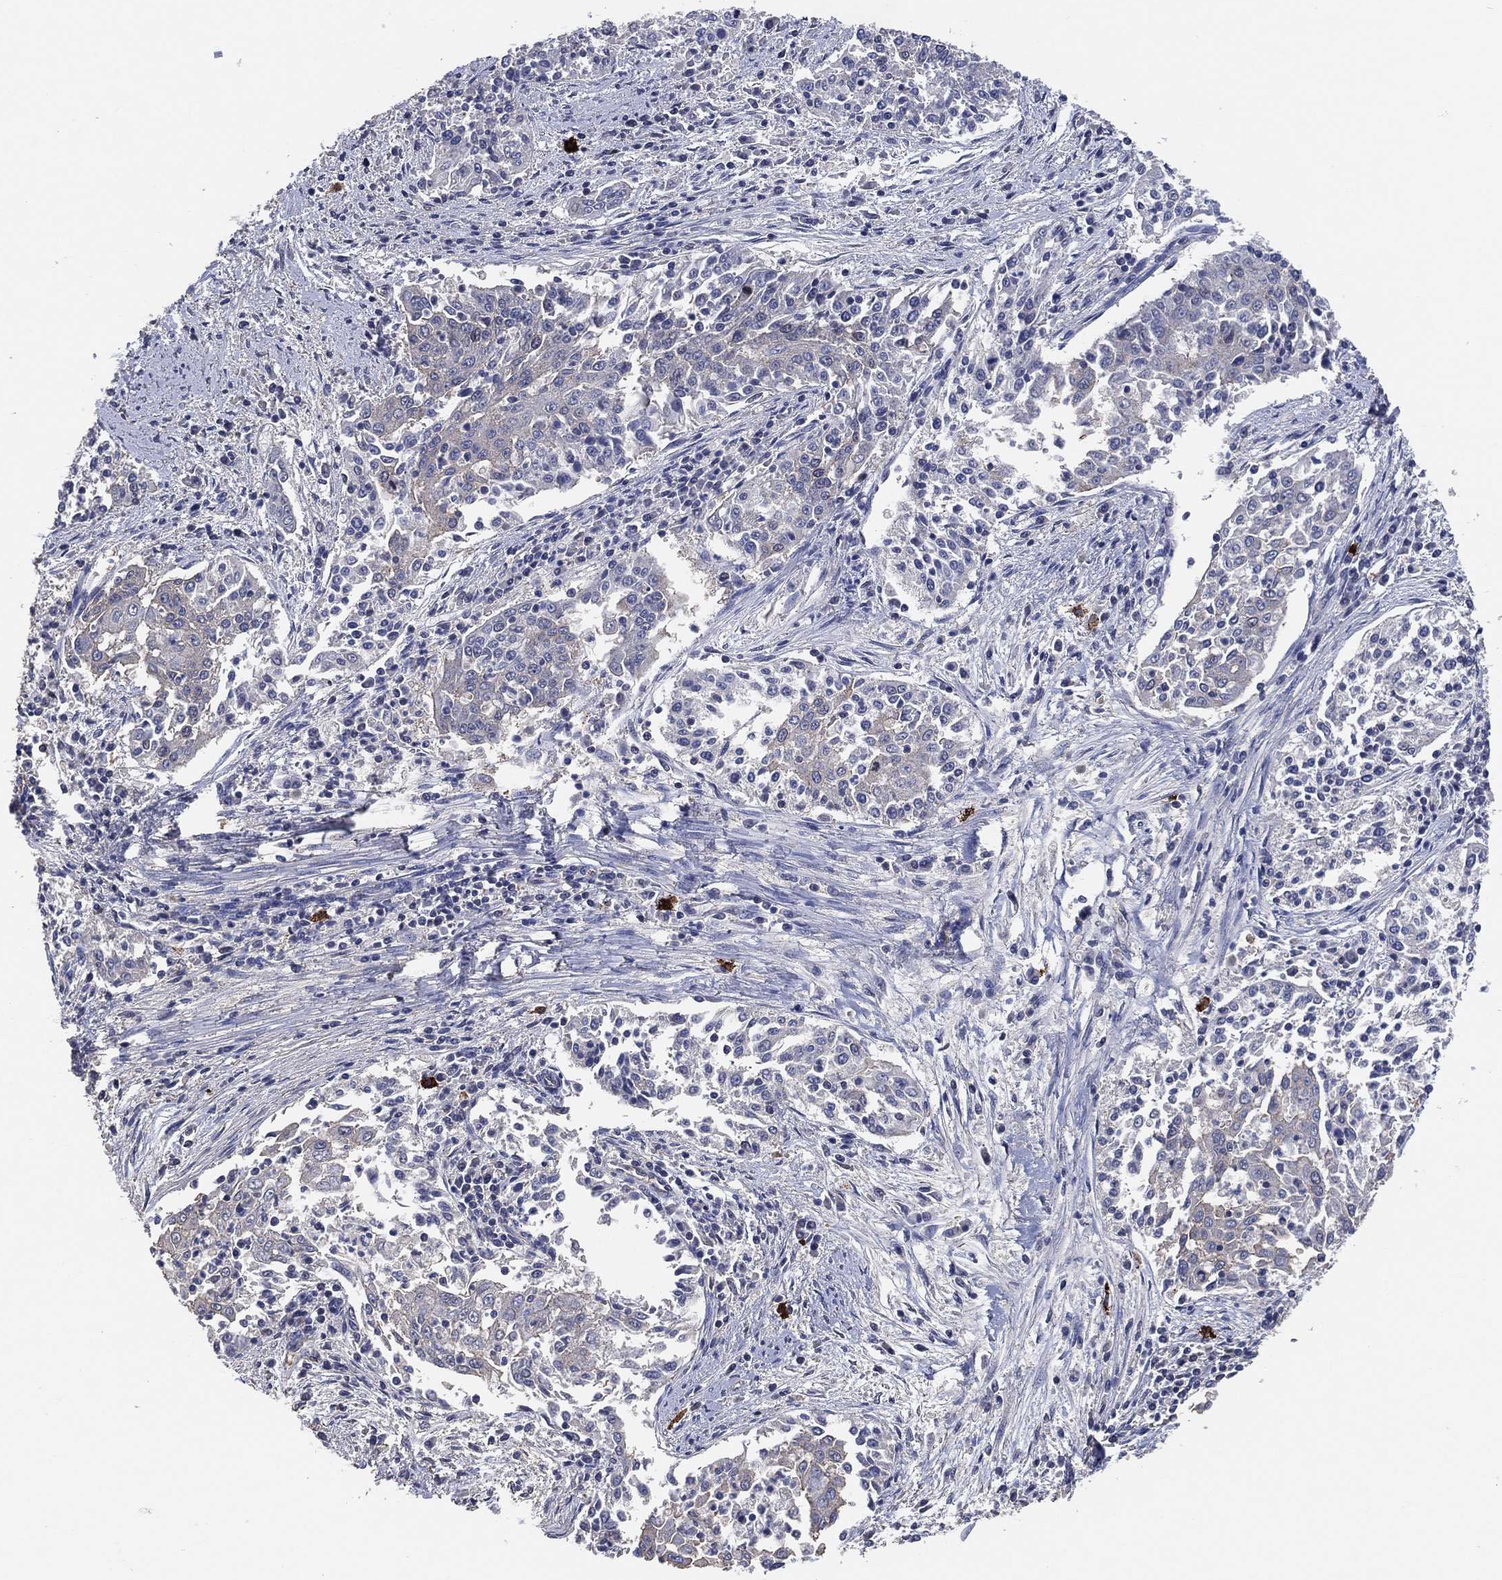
{"staining": {"intensity": "negative", "quantity": "none", "location": "none"}, "tissue": "cervical cancer", "cell_type": "Tumor cells", "image_type": "cancer", "snomed": [{"axis": "morphology", "description": "Squamous cell carcinoma, NOS"}, {"axis": "topography", "description": "Cervix"}], "caption": "A high-resolution image shows IHC staining of cervical cancer (squamous cell carcinoma), which reveals no significant expression in tumor cells.", "gene": "KLK5", "patient": {"sex": "female", "age": 41}}